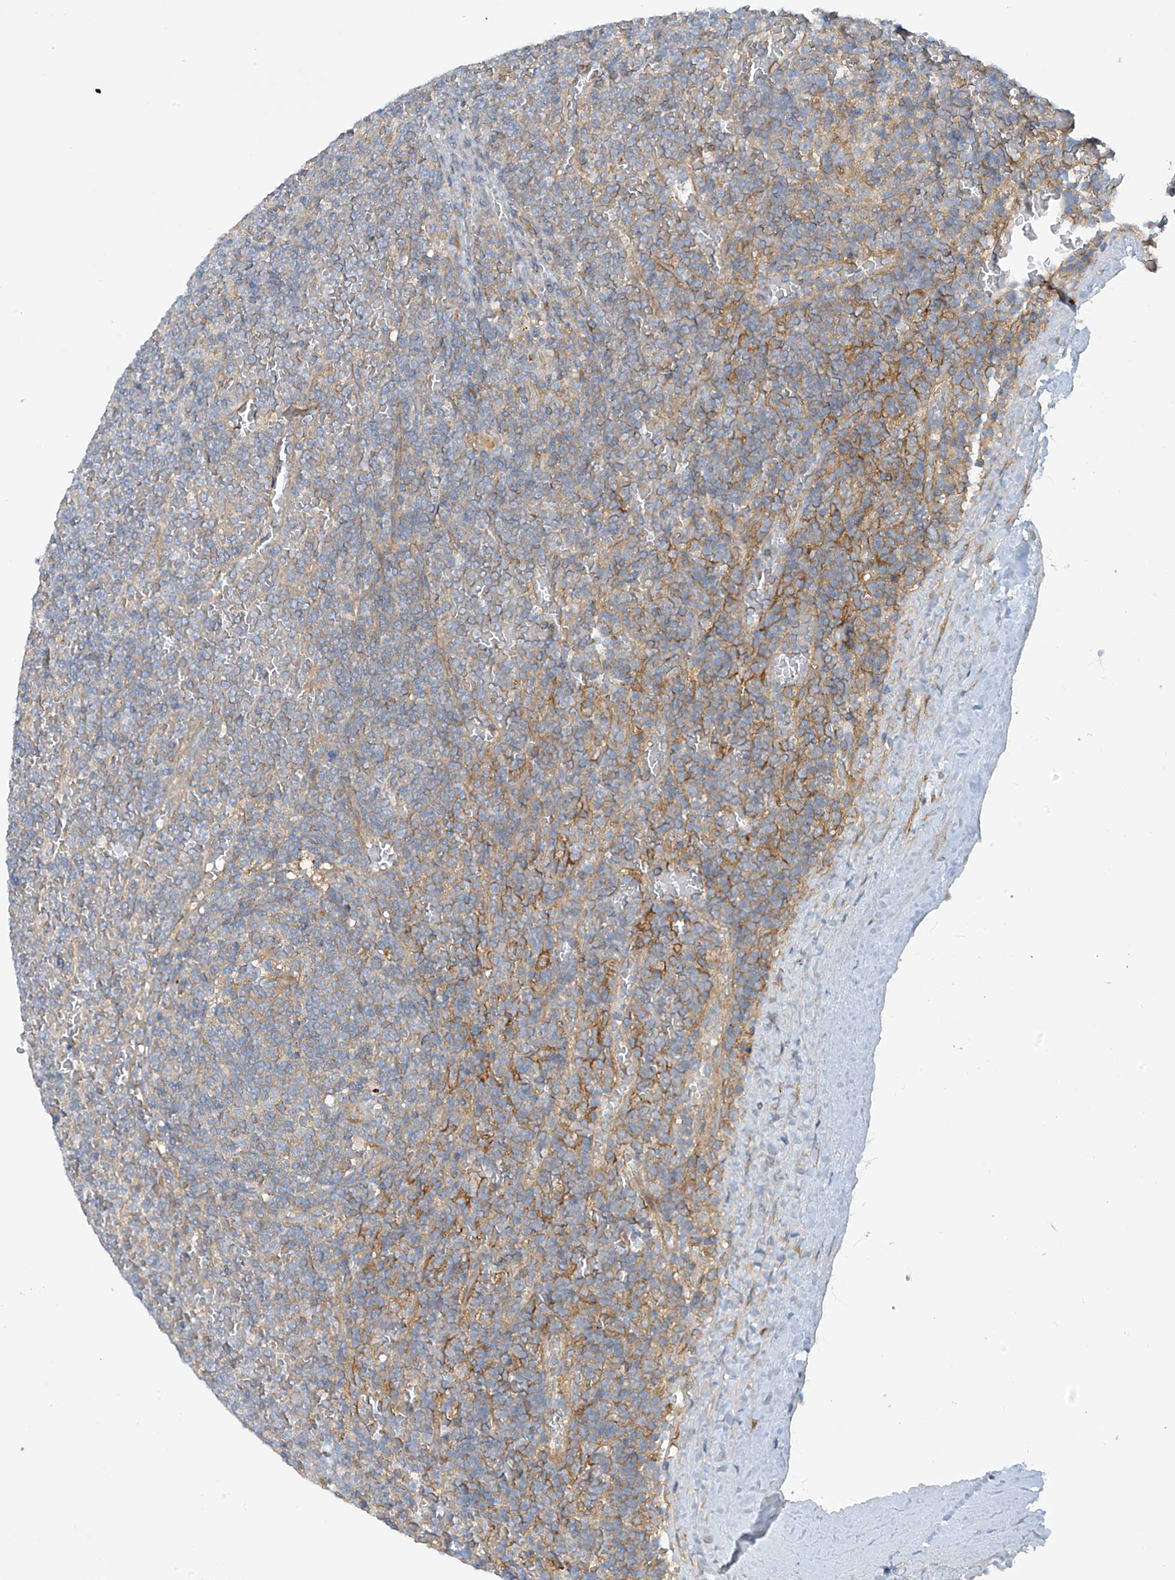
{"staining": {"intensity": "weak", "quantity": "25%-75%", "location": "cytoplasmic/membranous"}, "tissue": "lymphoma", "cell_type": "Tumor cells", "image_type": "cancer", "snomed": [{"axis": "morphology", "description": "Malignant lymphoma, non-Hodgkin's type, Low grade"}, {"axis": "topography", "description": "Spleen"}], "caption": "Immunohistochemistry (DAB (3,3'-diaminobenzidine)) staining of human low-grade malignant lymphoma, non-Hodgkin's type shows weak cytoplasmic/membranous protein positivity in approximately 25%-75% of tumor cells.", "gene": "REPS1", "patient": {"sex": "female", "age": 19}}